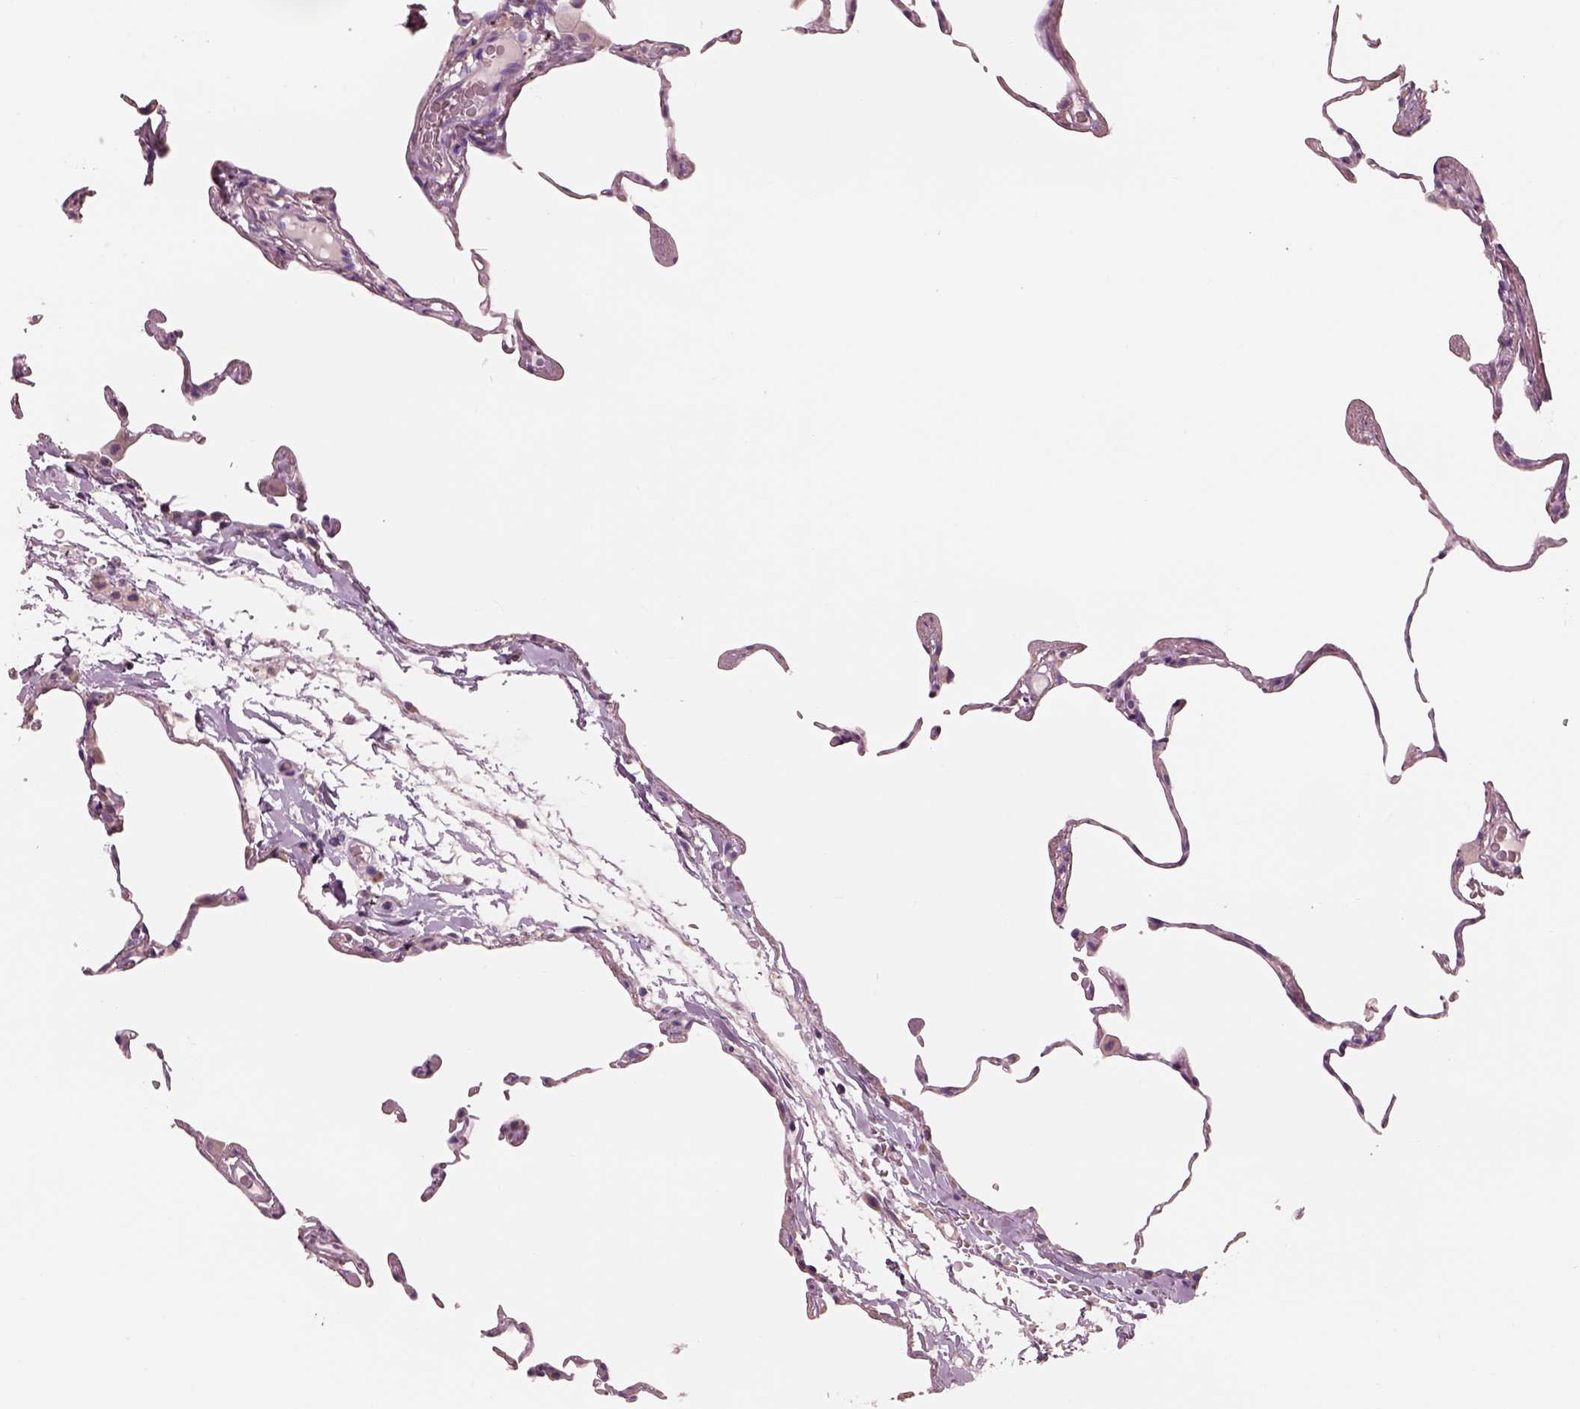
{"staining": {"intensity": "negative", "quantity": "none", "location": "none"}, "tissue": "lung", "cell_type": "Alveolar cells", "image_type": "normal", "snomed": [{"axis": "morphology", "description": "Normal tissue, NOS"}, {"axis": "topography", "description": "Lung"}], "caption": "IHC of benign lung demonstrates no positivity in alveolar cells.", "gene": "PNOC", "patient": {"sex": "female", "age": 57}}